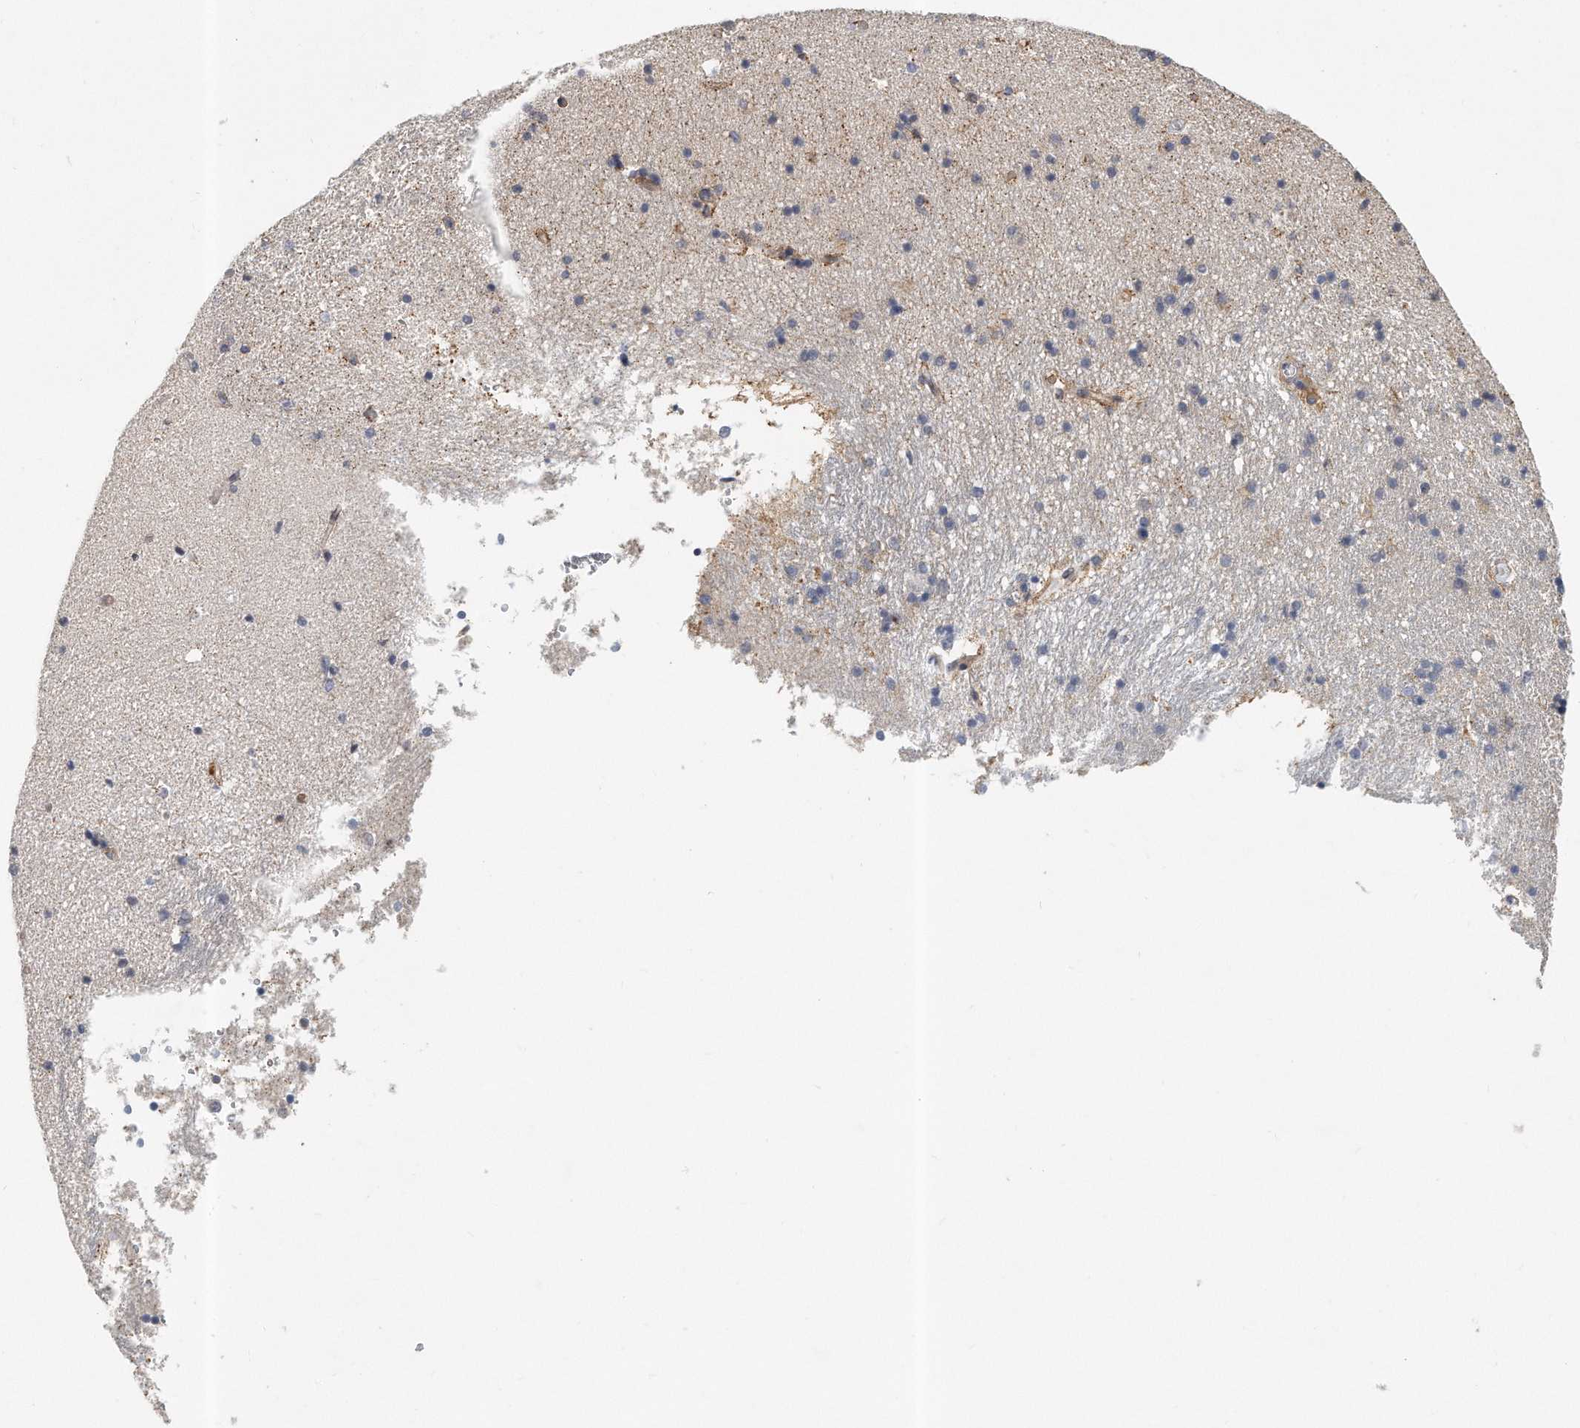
{"staining": {"intensity": "moderate", "quantity": "<25%", "location": "cytoplasmic/membranous"}, "tissue": "hippocampus", "cell_type": "Glial cells", "image_type": "normal", "snomed": [{"axis": "morphology", "description": "Normal tissue, NOS"}, {"axis": "topography", "description": "Hippocampus"}], "caption": "Immunohistochemical staining of benign human hippocampus displays low levels of moderate cytoplasmic/membranous staining in about <25% of glial cells.", "gene": "PCDH8", "patient": {"sex": "male", "age": 45}}